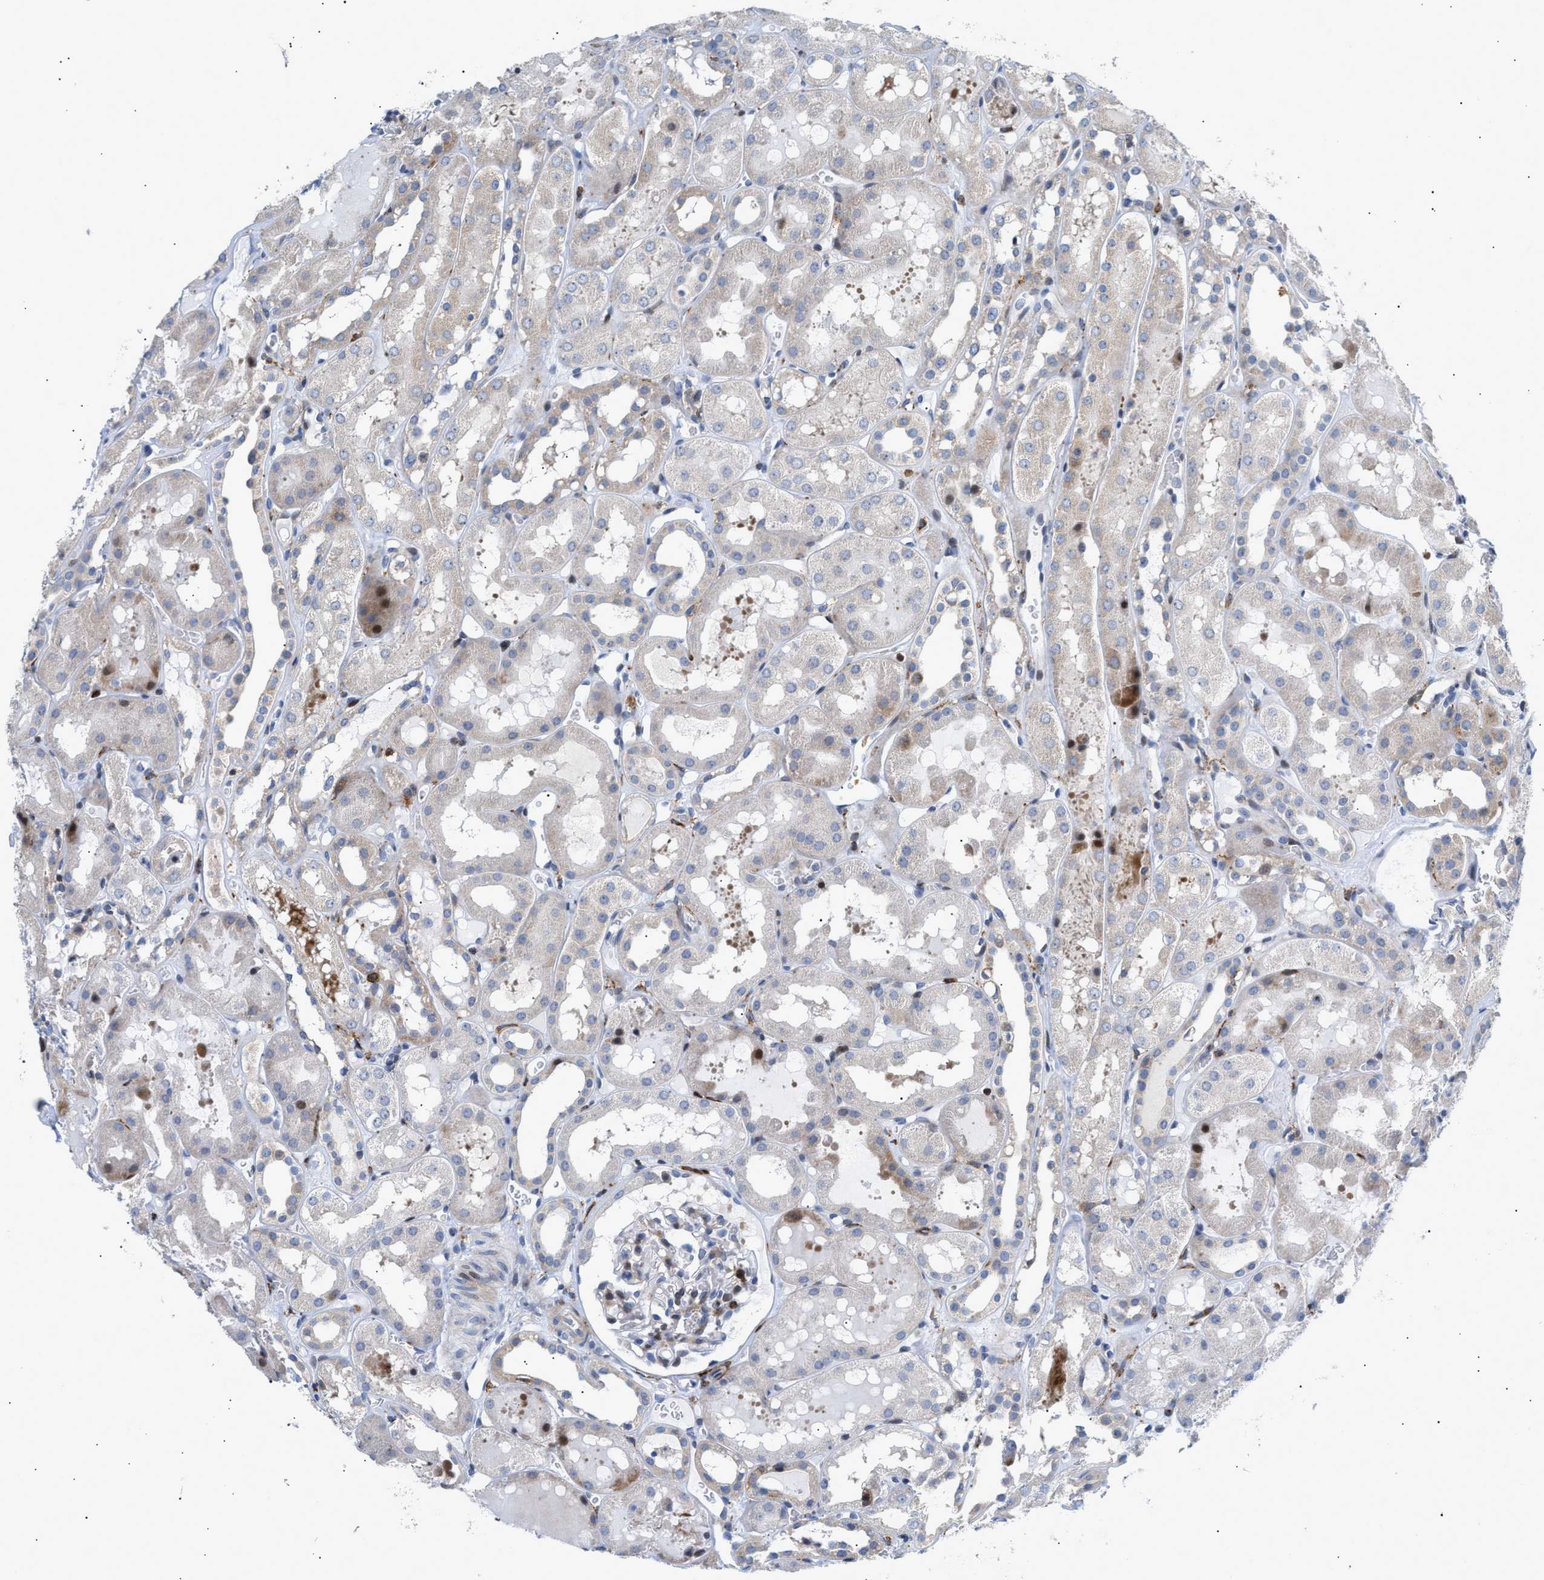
{"staining": {"intensity": "negative", "quantity": "none", "location": "none"}, "tissue": "kidney", "cell_type": "Cells in glomeruli", "image_type": "normal", "snomed": [{"axis": "morphology", "description": "Normal tissue, NOS"}, {"axis": "topography", "description": "Kidney"}, {"axis": "topography", "description": "Urinary bladder"}], "caption": "IHC of unremarkable human kidney exhibits no staining in cells in glomeruli.", "gene": "ATP9A", "patient": {"sex": "male", "age": 16}}